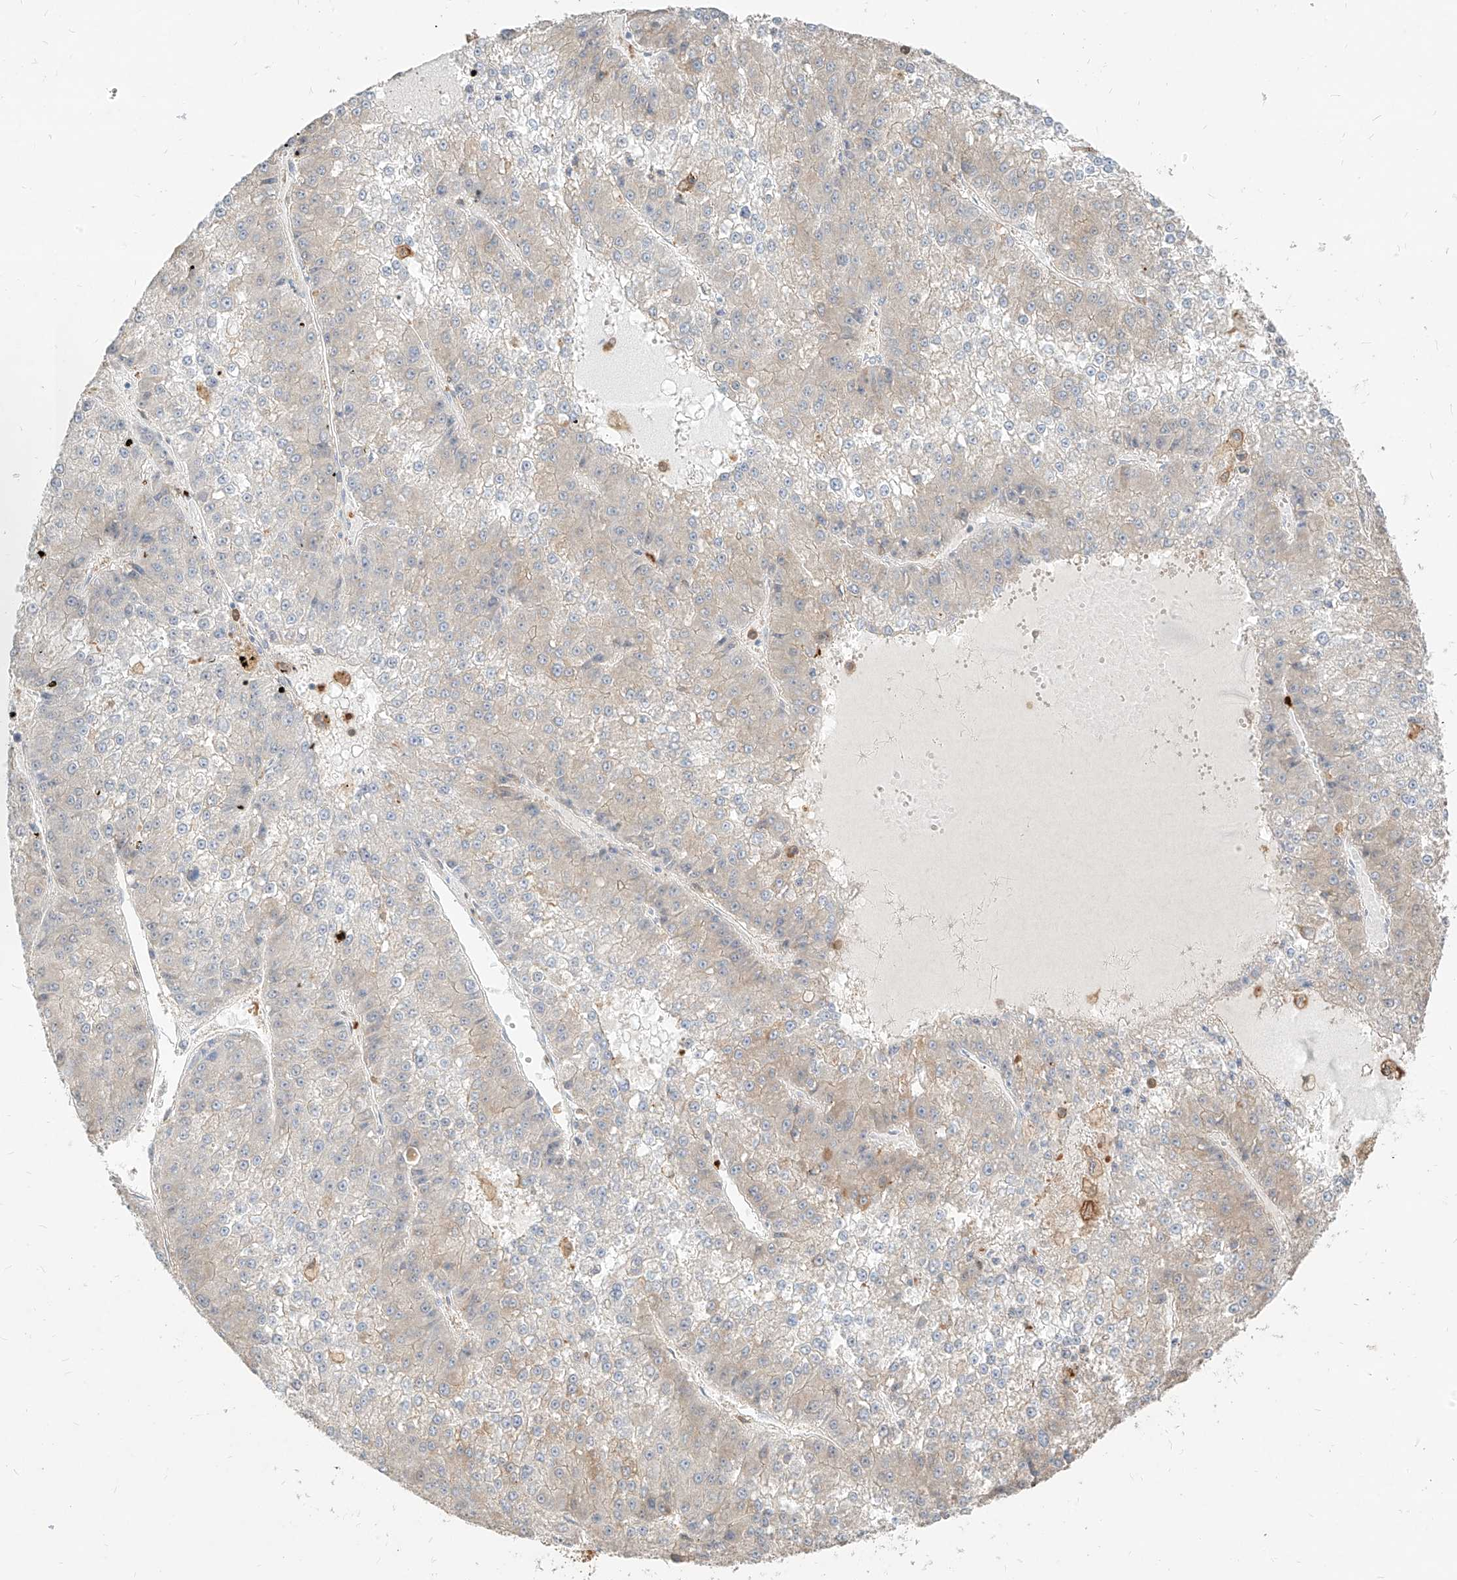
{"staining": {"intensity": "weak", "quantity": "<25%", "location": "cytoplasmic/membranous"}, "tissue": "liver cancer", "cell_type": "Tumor cells", "image_type": "cancer", "snomed": [{"axis": "morphology", "description": "Carcinoma, Hepatocellular, NOS"}, {"axis": "topography", "description": "Liver"}], "caption": "Tumor cells show no significant expression in liver cancer (hepatocellular carcinoma).", "gene": "PGD", "patient": {"sex": "female", "age": 73}}